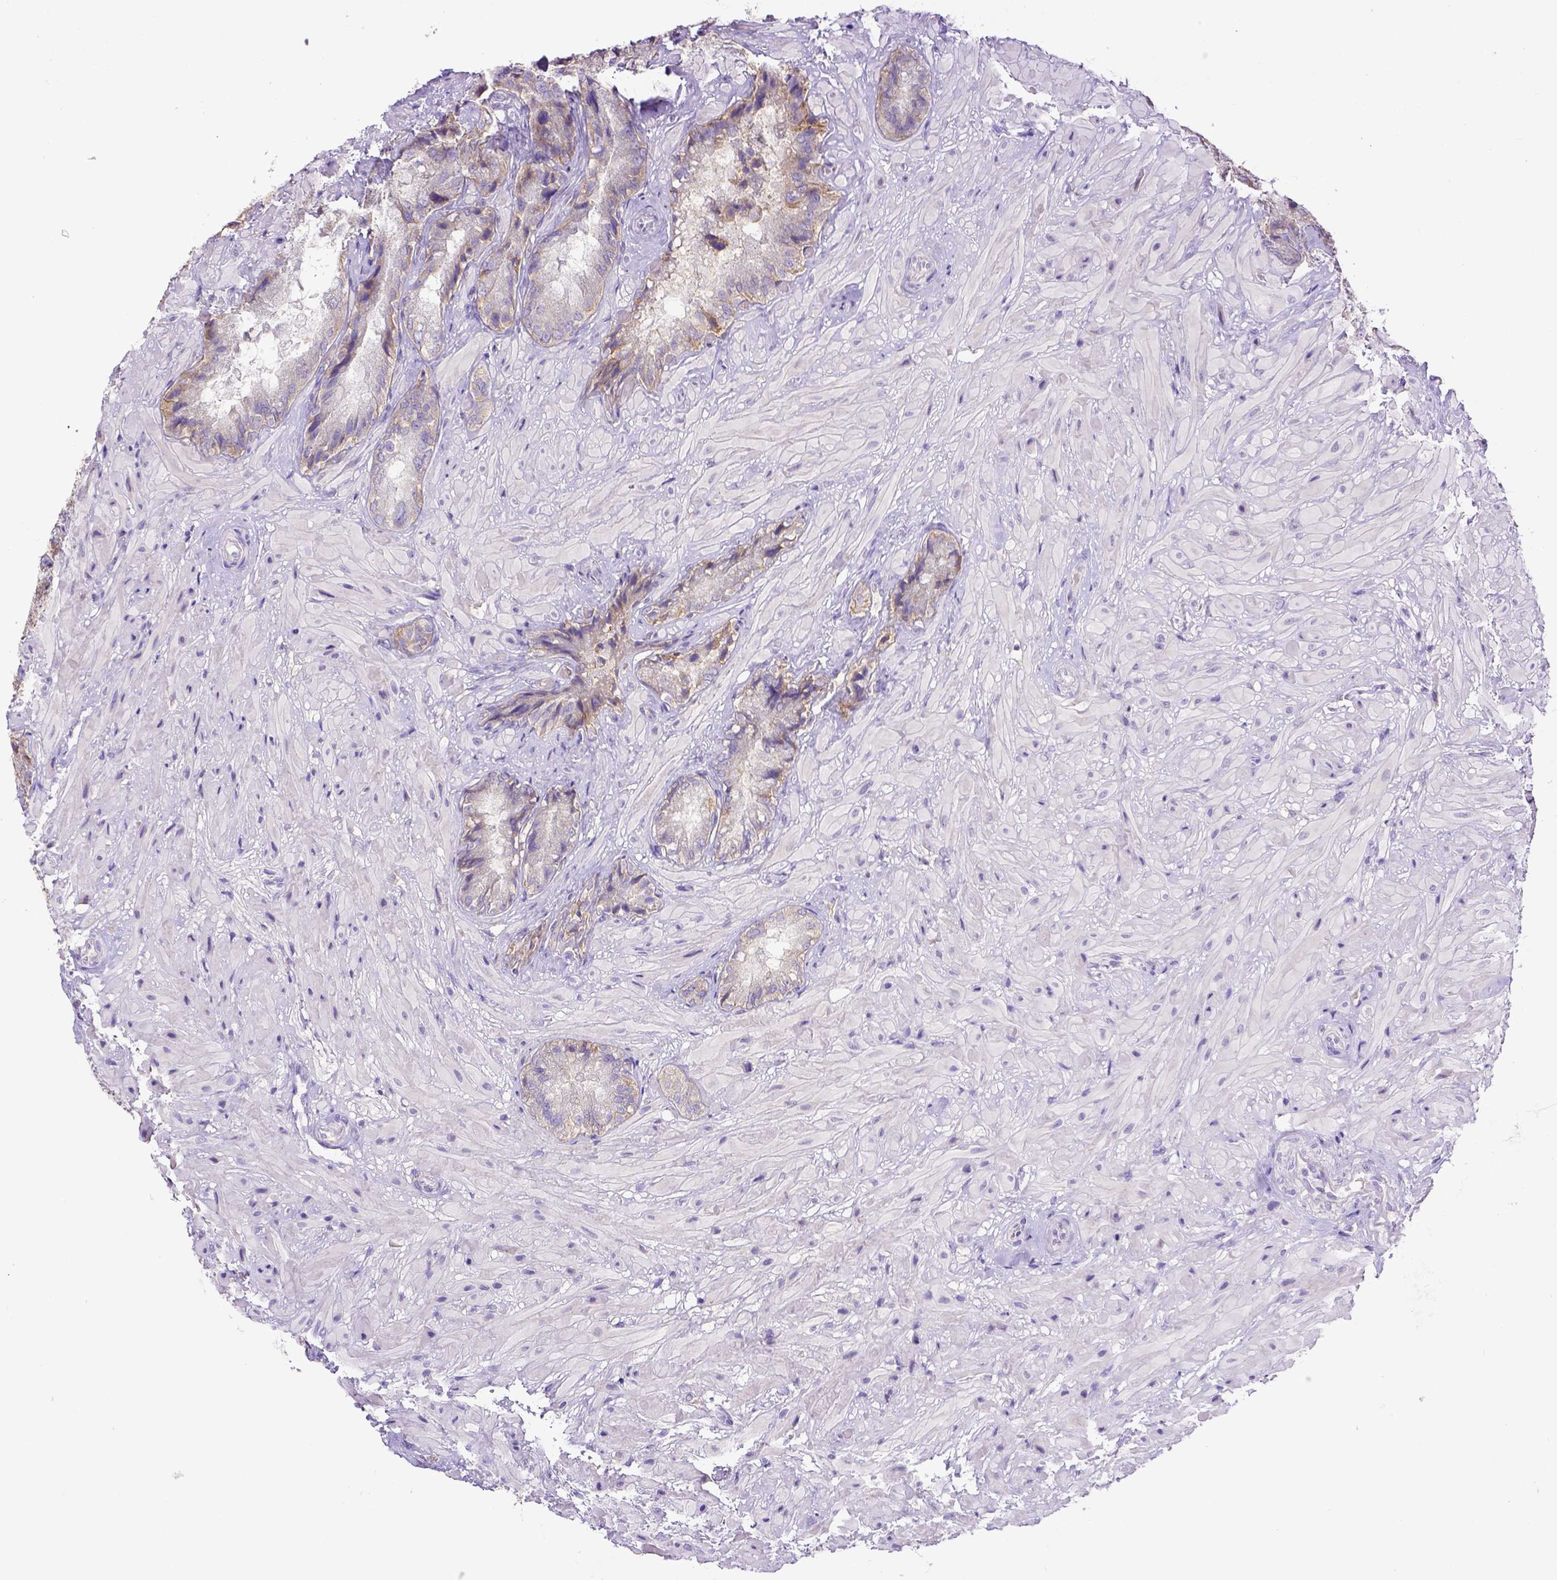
{"staining": {"intensity": "weak", "quantity": "<25%", "location": "cytoplasmic/membranous"}, "tissue": "seminal vesicle", "cell_type": "Glandular cells", "image_type": "normal", "snomed": [{"axis": "morphology", "description": "Normal tissue, NOS"}, {"axis": "topography", "description": "Seminal veicle"}], "caption": "This image is of benign seminal vesicle stained with immunohistochemistry (IHC) to label a protein in brown with the nuclei are counter-stained blue. There is no staining in glandular cells.", "gene": "CD40", "patient": {"sex": "male", "age": 57}}